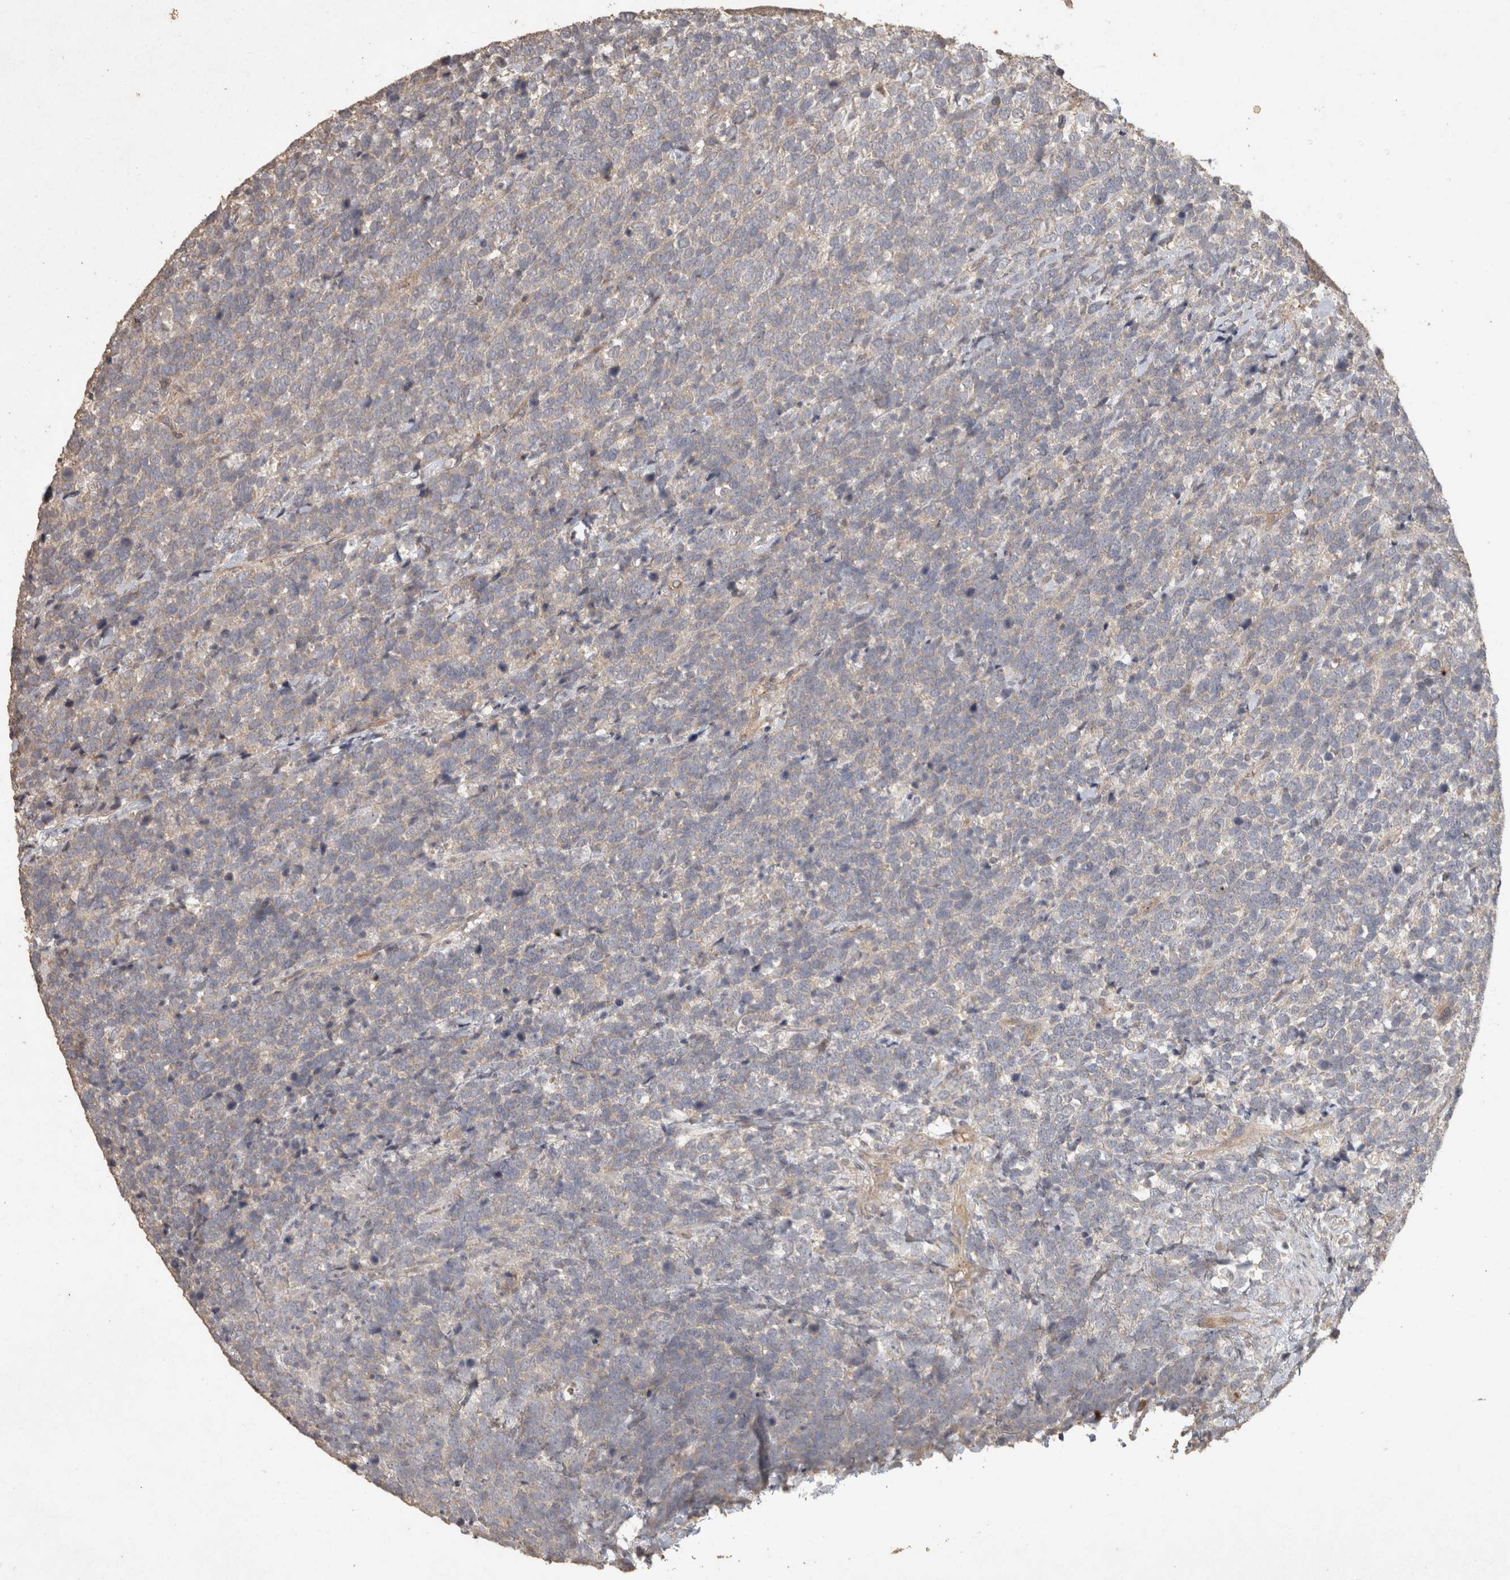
{"staining": {"intensity": "weak", "quantity": "<25%", "location": "cytoplasmic/membranous"}, "tissue": "urothelial cancer", "cell_type": "Tumor cells", "image_type": "cancer", "snomed": [{"axis": "morphology", "description": "Urothelial carcinoma, High grade"}, {"axis": "topography", "description": "Urinary bladder"}], "caption": "Urothelial carcinoma (high-grade) stained for a protein using IHC displays no staining tumor cells.", "gene": "OSTN", "patient": {"sex": "female", "age": 82}}